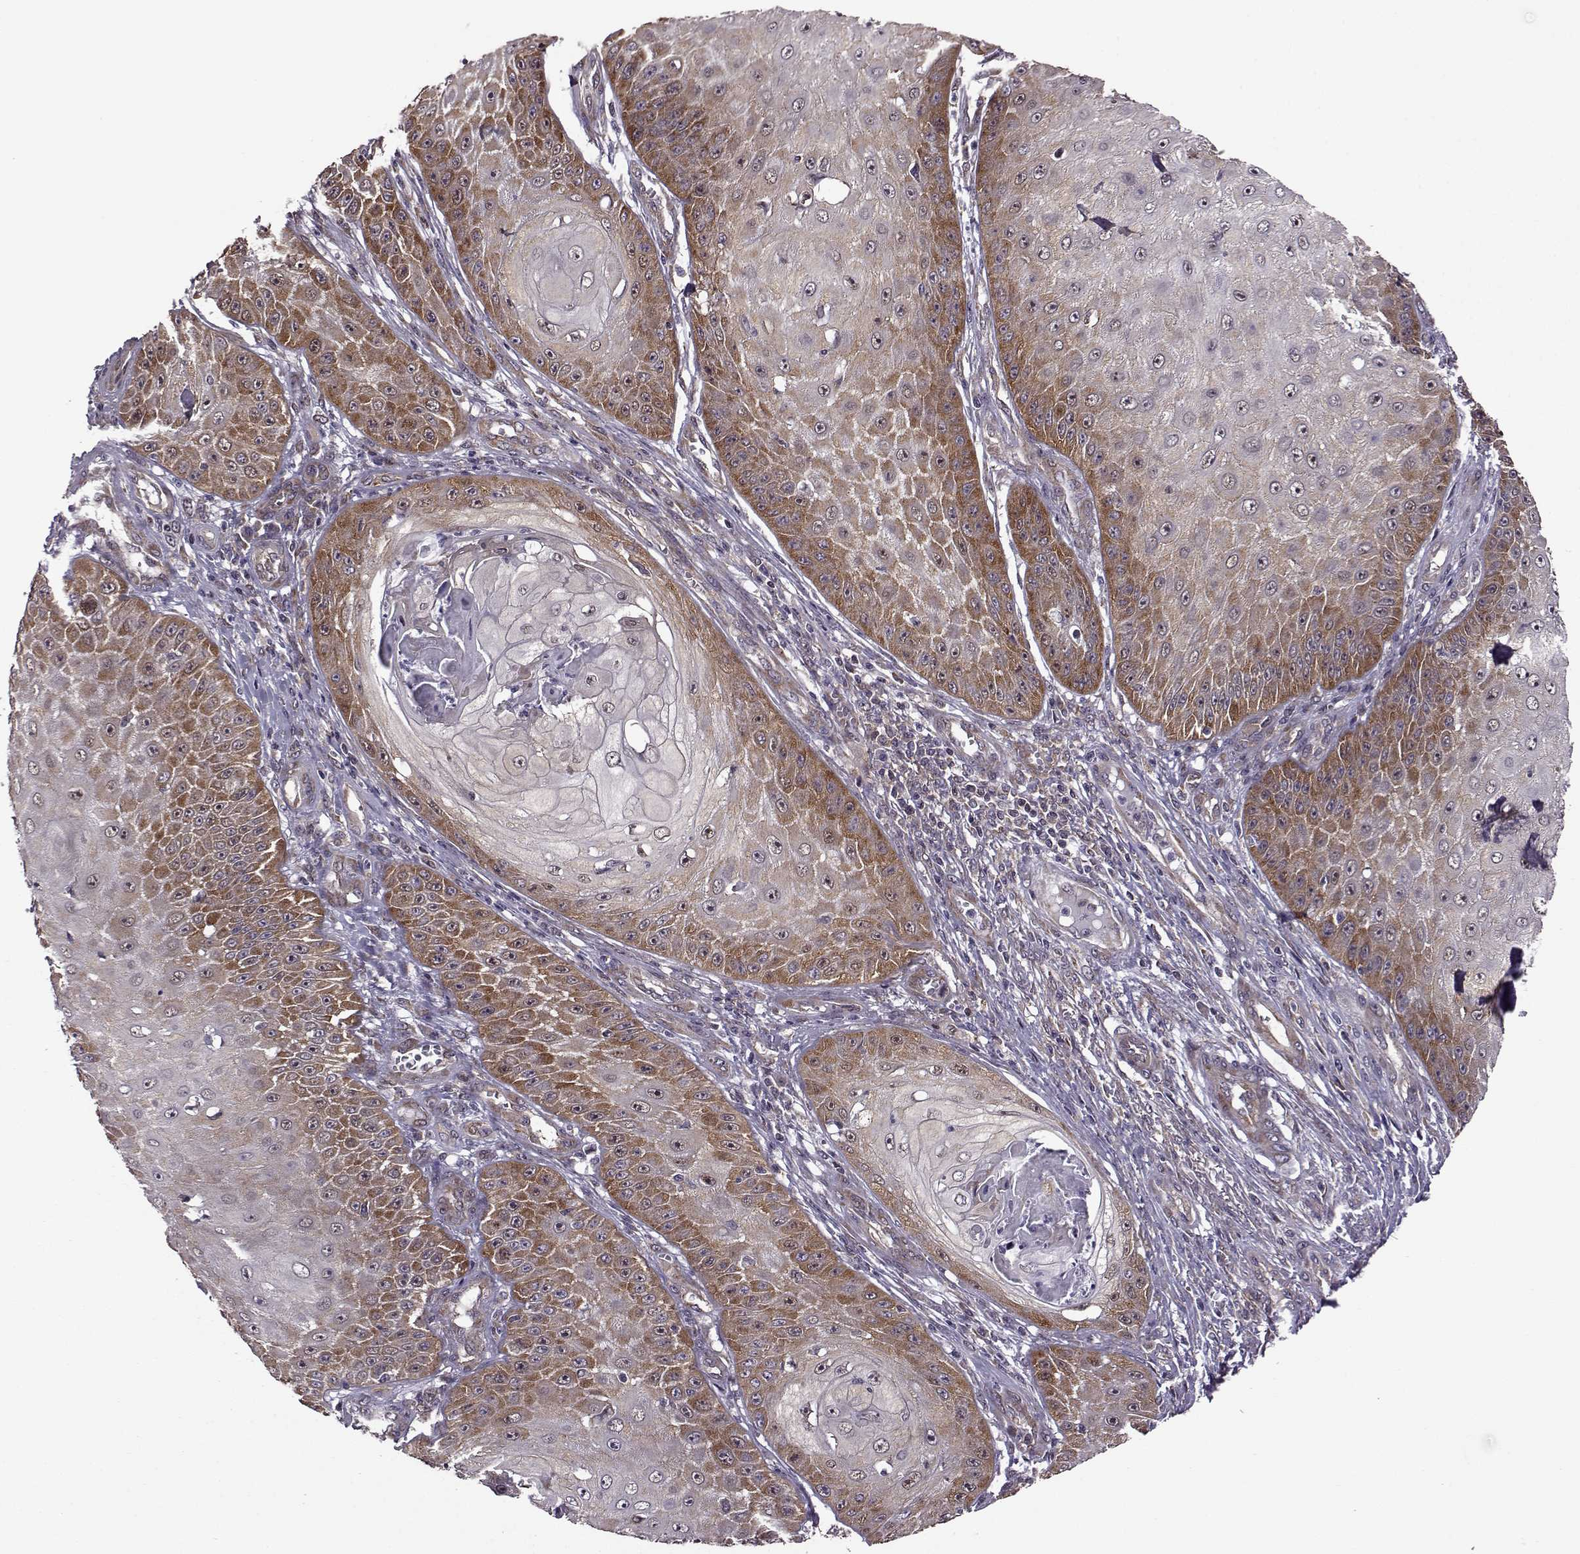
{"staining": {"intensity": "strong", "quantity": ">75%", "location": "cytoplasmic/membranous"}, "tissue": "skin cancer", "cell_type": "Tumor cells", "image_type": "cancer", "snomed": [{"axis": "morphology", "description": "Squamous cell carcinoma, NOS"}, {"axis": "topography", "description": "Skin"}], "caption": "Protein staining demonstrates strong cytoplasmic/membranous staining in approximately >75% of tumor cells in squamous cell carcinoma (skin).", "gene": "URI1", "patient": {"sex": "male", "age": 70}}